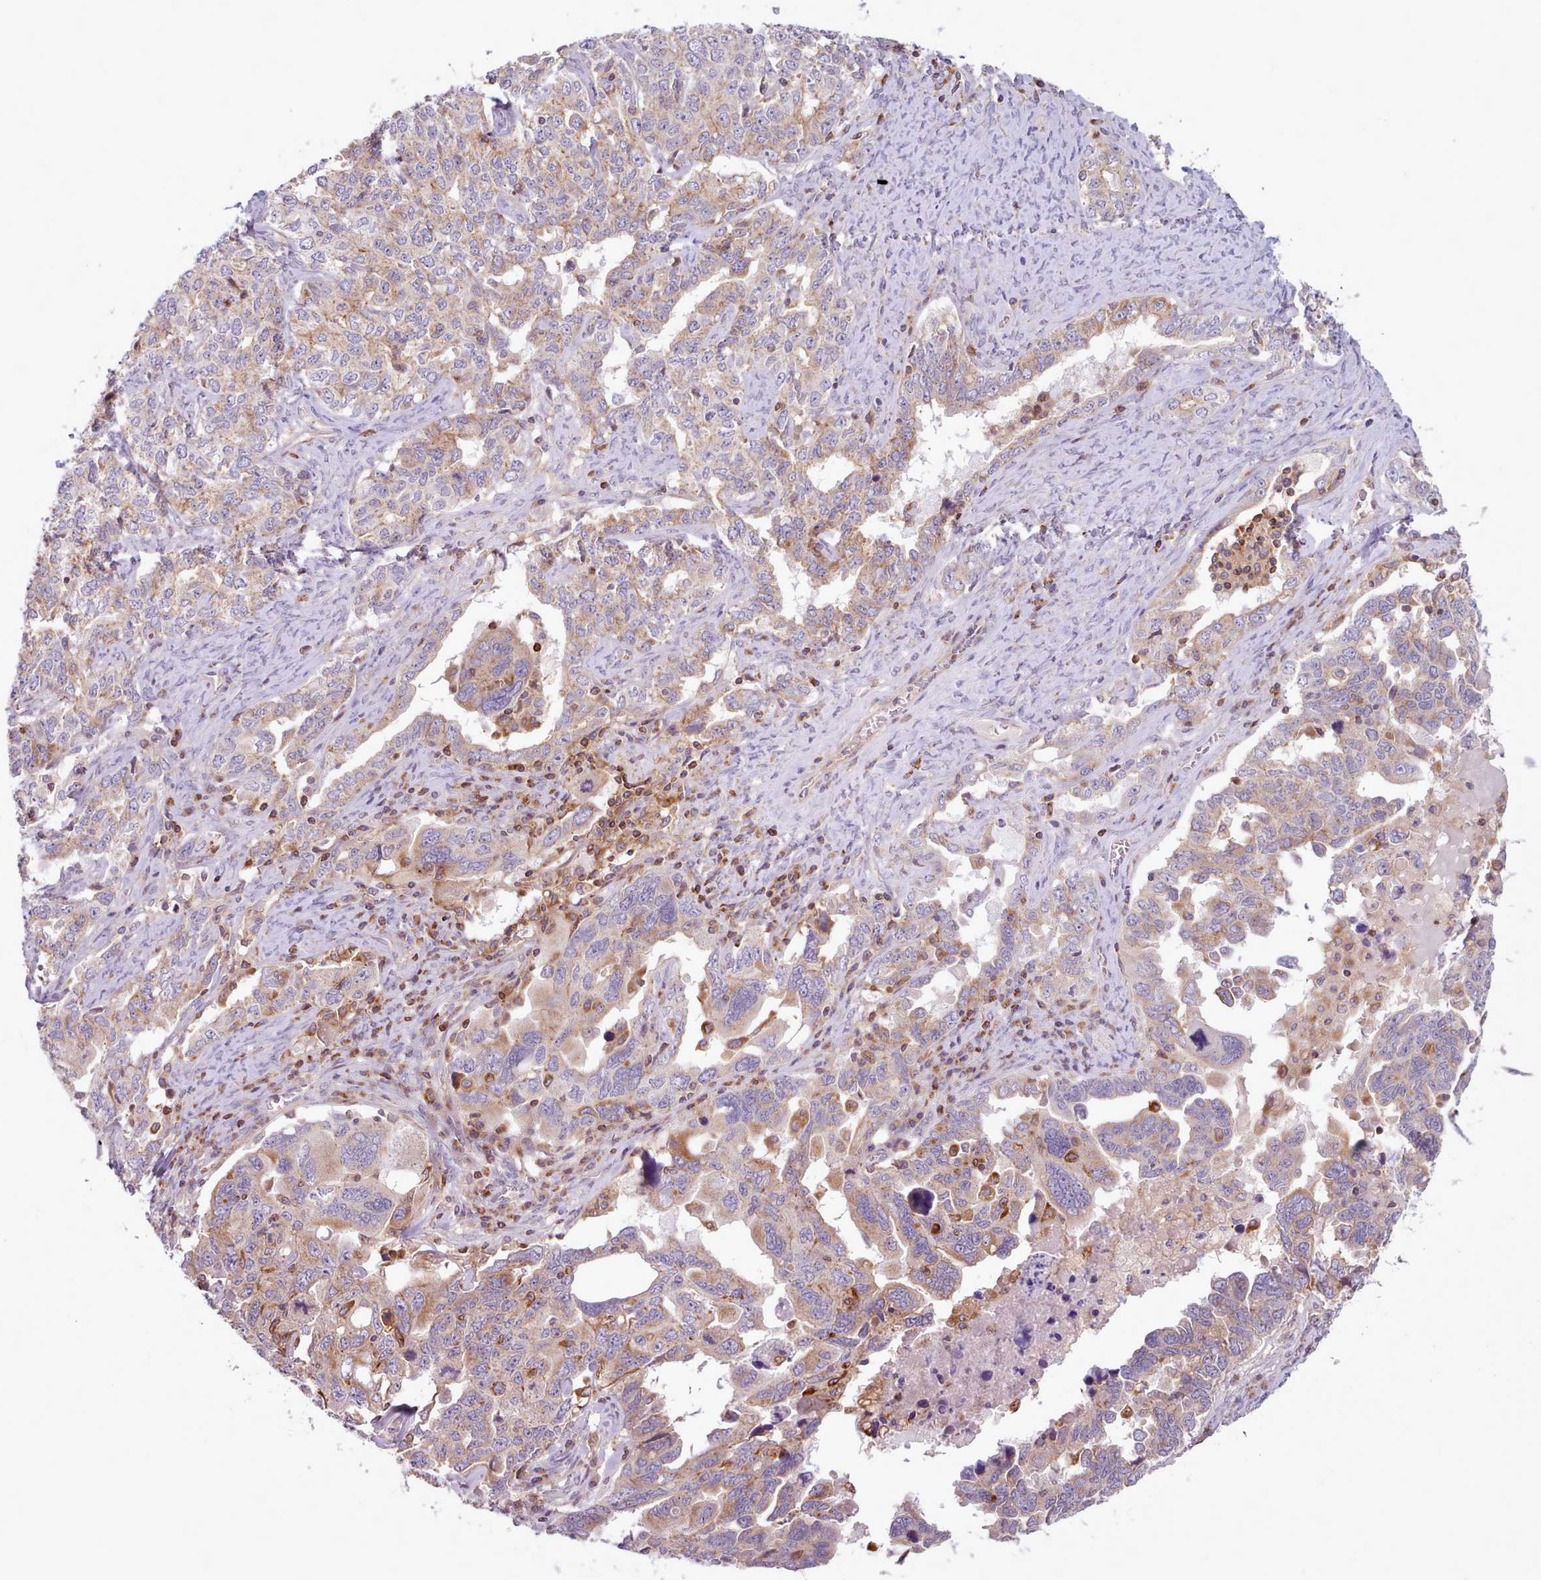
{"staining": {"intensity": "weak", "quantity": "25%-75%", "location": "cytoplasmic/membranous"}, "tissue": "ovarian cancer", "cell_type": "Tumor cells", "image_type": "cancer", "snomed": [{"axis": "morphology", "description": "Carcinoma, endometroid"}, {"axis": "topography", "description": "Ovary"}], "caption": "A histopathology image of human ovarian cancer stained for a protein reveals weak cytoplasmic/membranous brown staining in tumor cells.", "gene": "CRYBG1", "patient": {"sex": "female", "age": 62}}